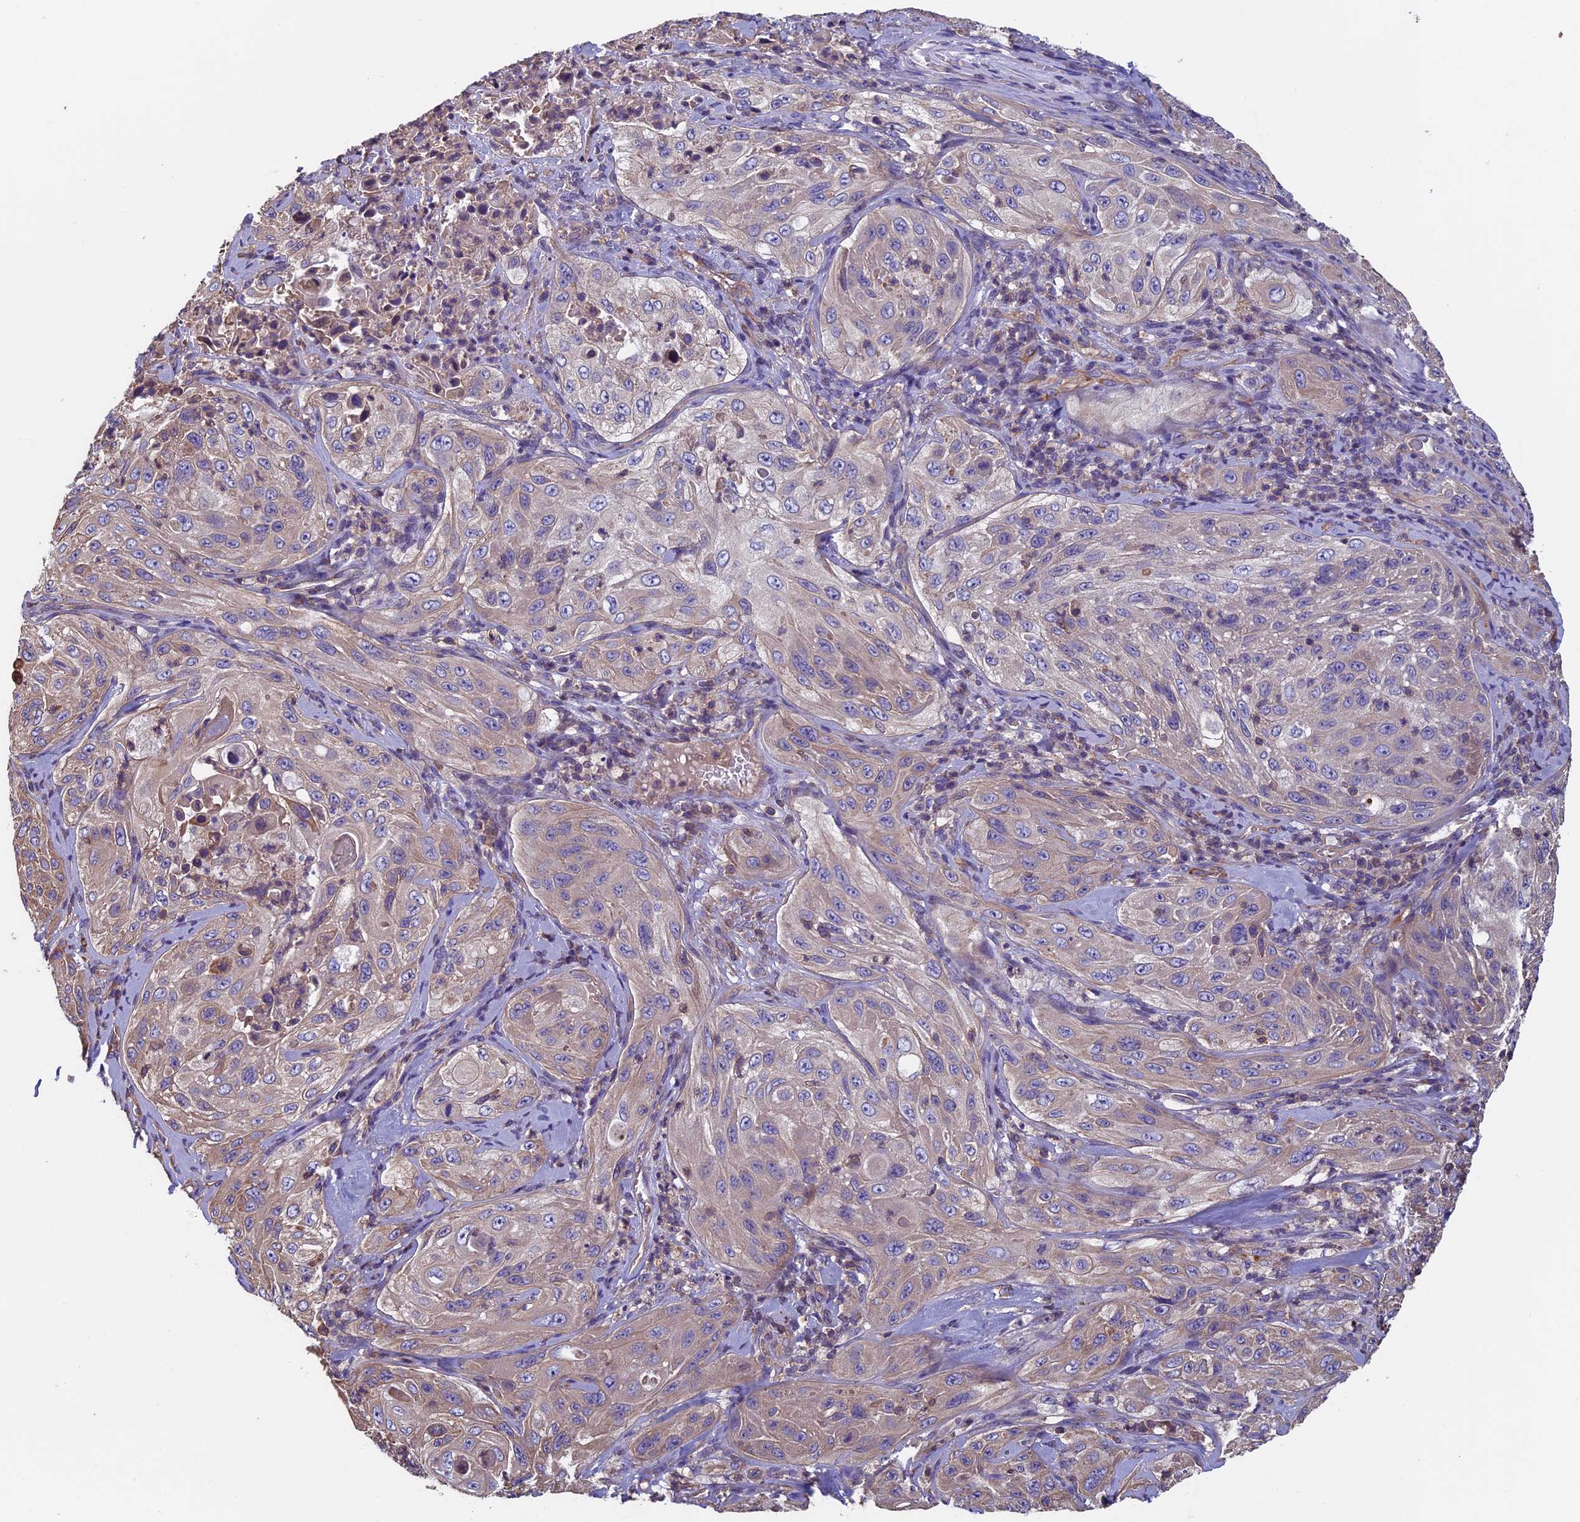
{"staining": {"intensity": "weak", "quantity": "25%-75%", "location": "cytoplasmic/membranous"}, "tissue": "cervical cancer", "cell_type": "Tumor cells", "image_type": "cancer", "snomed": [{"axis": "morphology", "description": "Squamous cell carcinoma, NOS"}, {"axis": "topography", "description": "Cervix"}], "caption": "Protein analysis of cervical squamous cell carcinoma tissue demonstrates weak cytoplasmic/membranous positivity in about 25%-75% of tumor cells. The staining was performed using DAB to visualize the protein expression in brown, while the nuclei were stained in blue with hematoxylin (Magnification: 20x).", "gene": "CCDC153", "patient": {"sex": "female", "age": 42}}